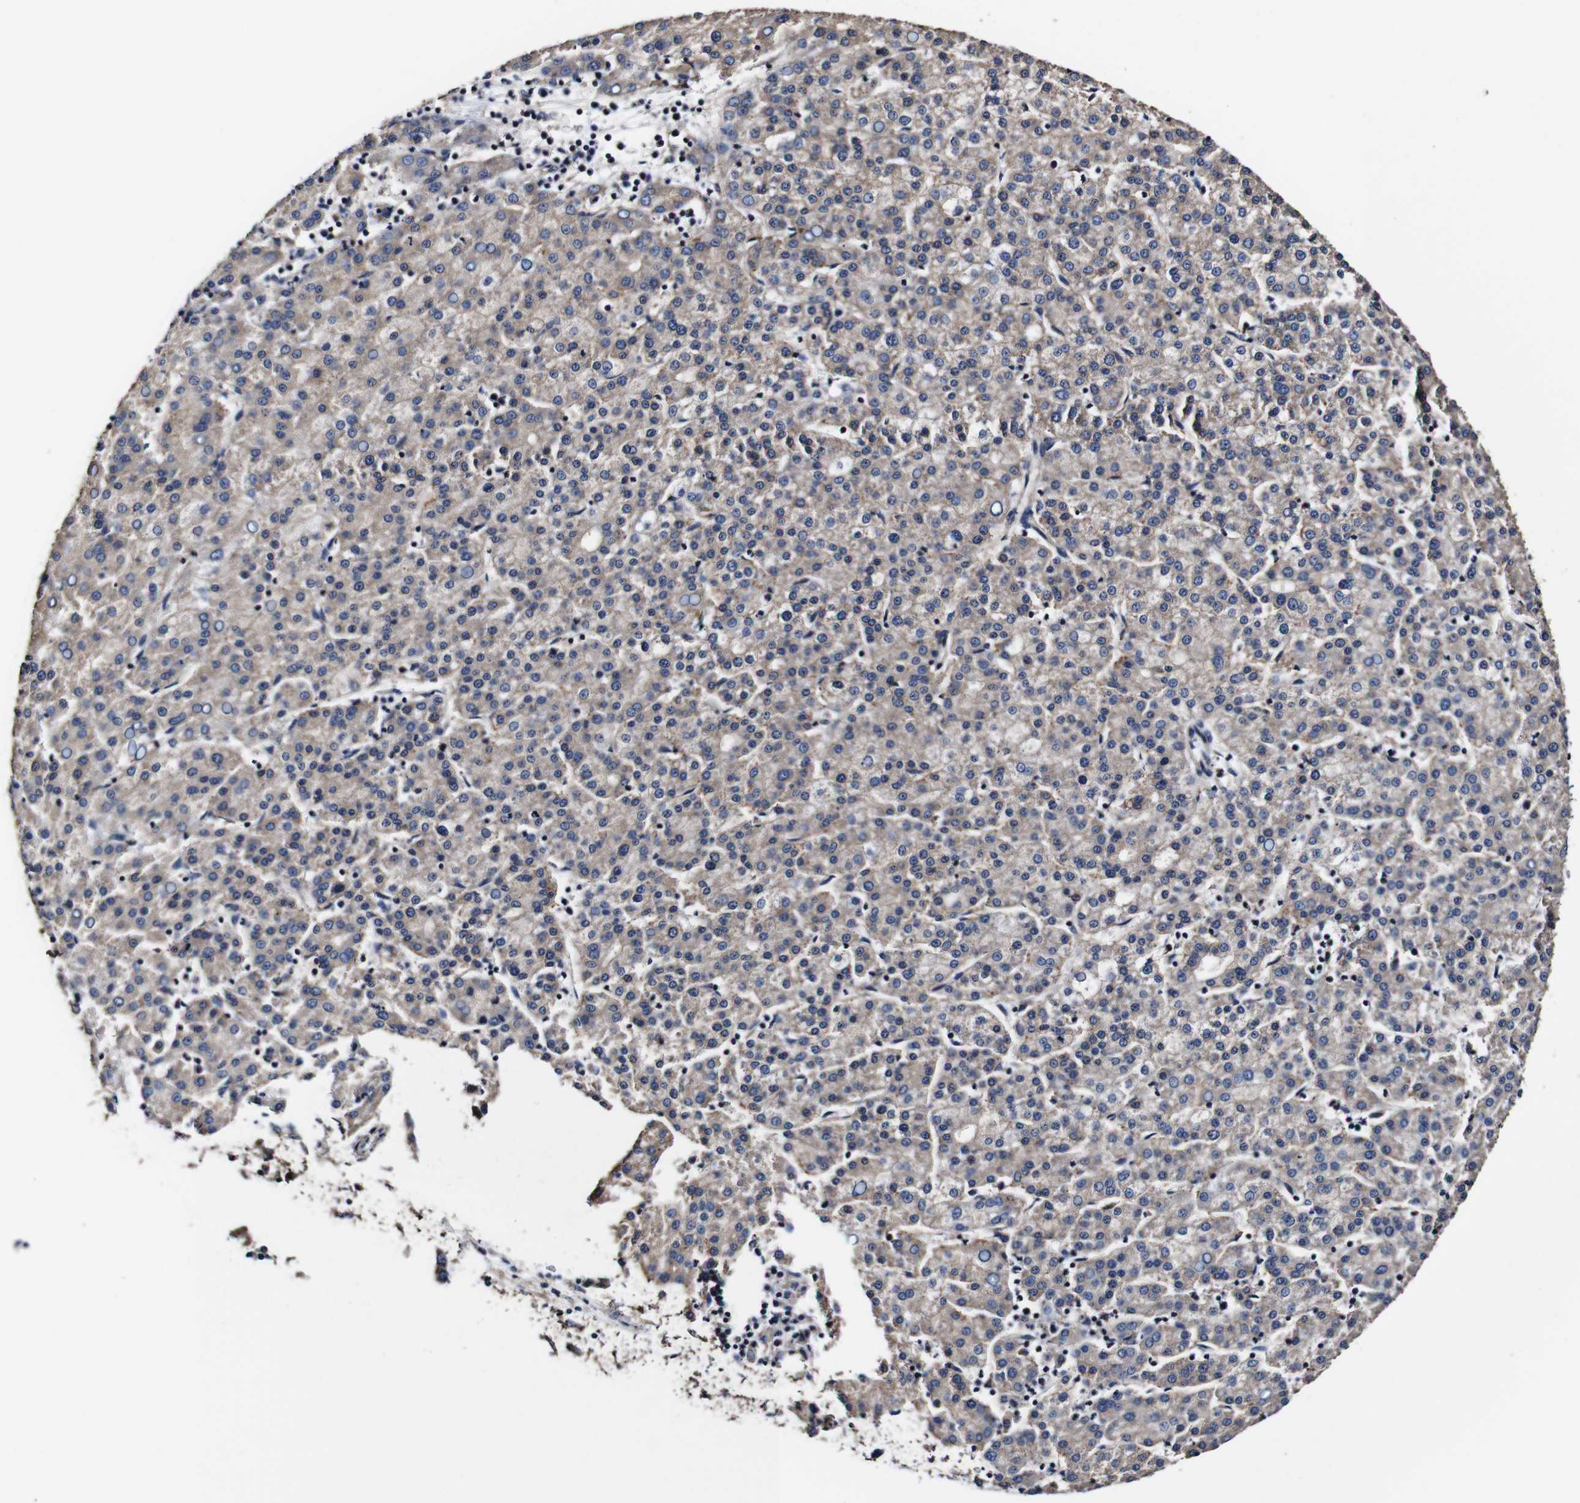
{"staining": {"intensity": "weak", "quantity": "<25%", "location": "cytoplasmic/membranous"}, "tissue": "liver cancer", "cell_type": "Tumor cells", "image_type": "cancer", "snomed": [{"axis": "morphology", "description": "Carcinoma, Hepatocellular, NOS"}, {"axis": "topography", "description": "Liver"}], "caption": "Tumor cells are negative for brown protein staining in liver cancer. (DAB (3,3'-diaminobenzidine) IHC with hematoxylin counter stain).", "gene": "PDCD6IP", "patient": {"sex": "female", "age": 58}}